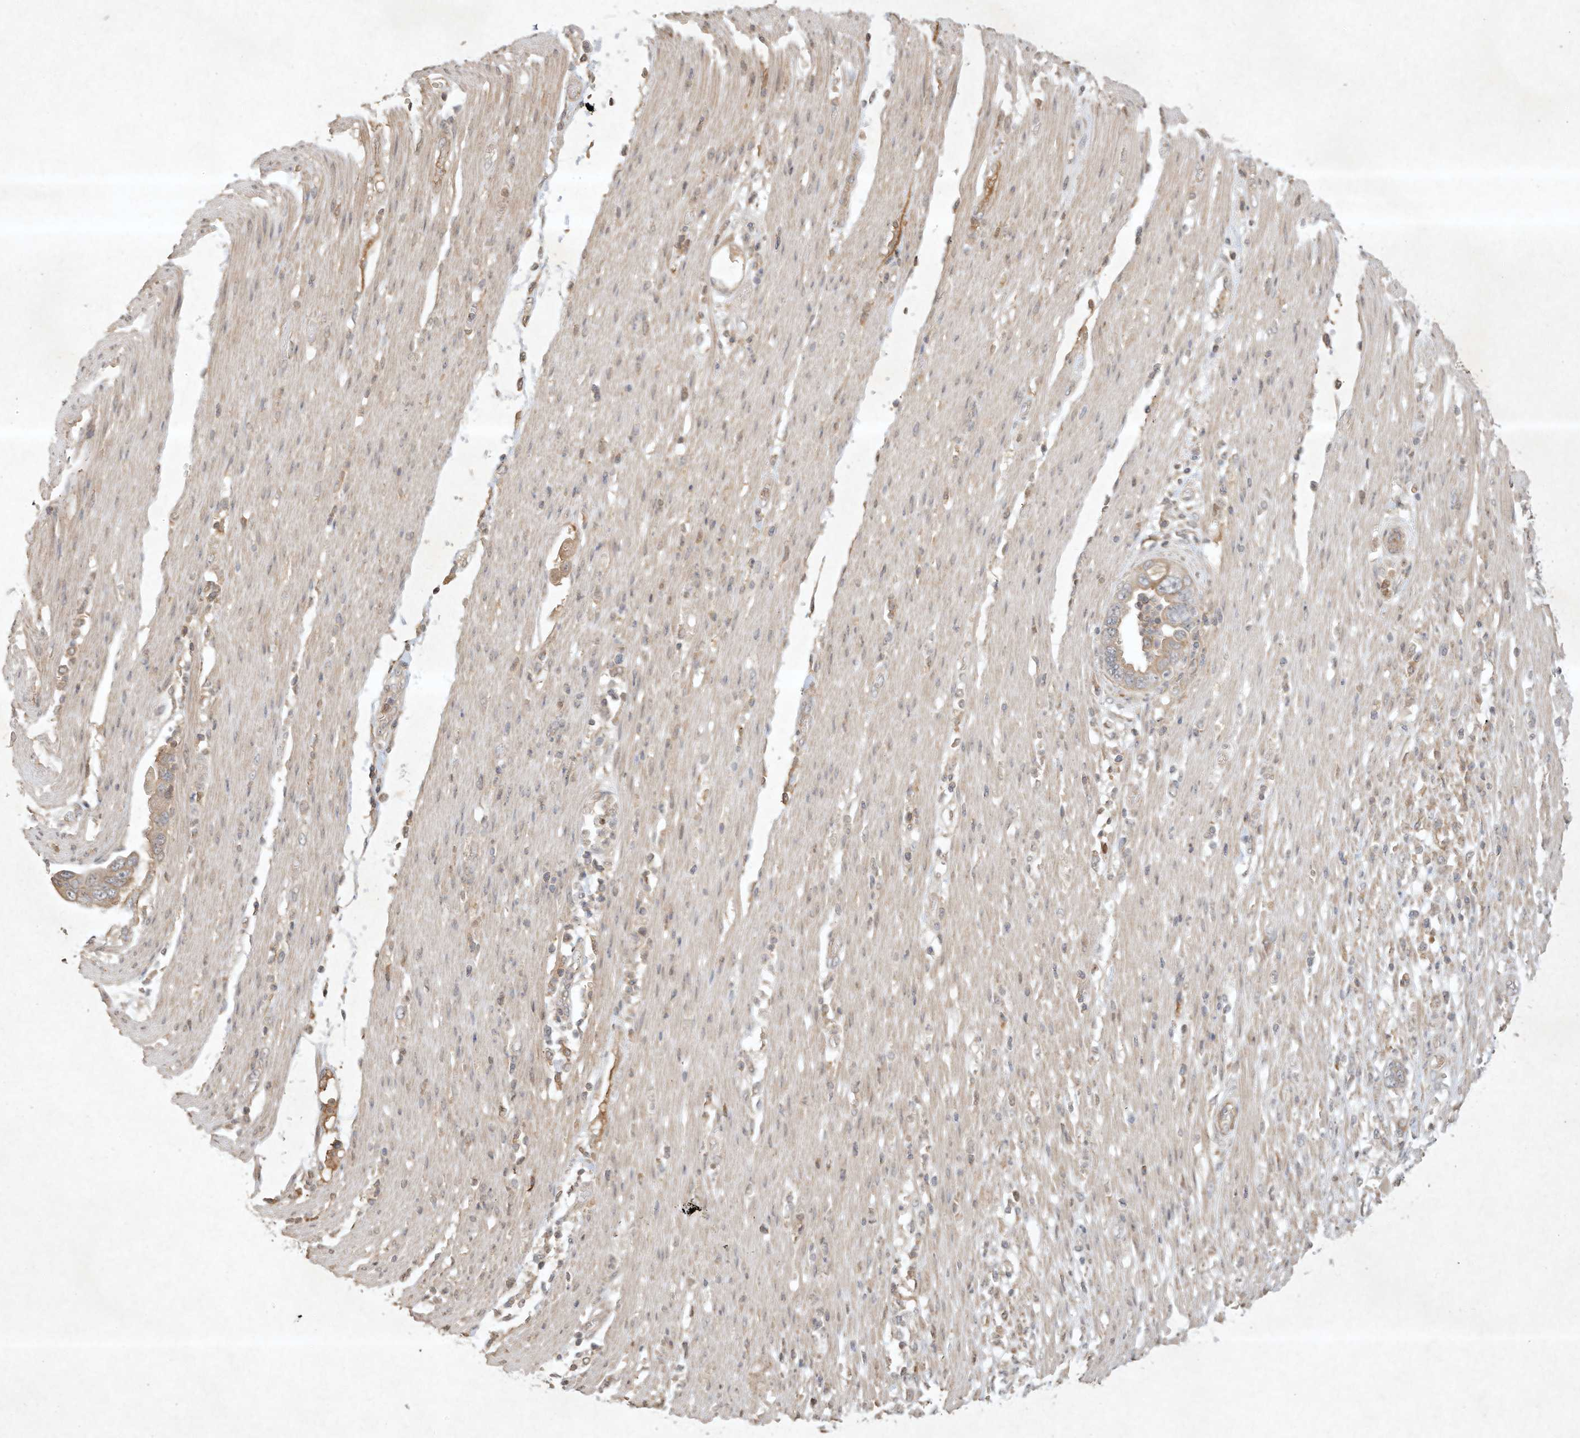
{"staining": {"intensity": "weak", "quantity": "25%-75%", "location": "cytoplasmic/membranous"}, "tissue": "pancreatic cancer", "cell_type": "Tumor cells", "image_type": "cancer", "snomed": [{"axis": "morphology", "description": "Adenocarcinoma, NOS"}, {"axis": "topography", "description": "Pancreas"}], "caption": "High-magnification brightfield microscopy of adenocarcinoma (pancreatic) stained with DAB (3,3'-diaminobenzidine) (brown) and counterstained with hematoxylin (blue). tumor cells exhibit weak cytoplasmic/membranous positivity is appreciated in about25%-75% of cells. (DAB (3,3'-diaminobenzidine) IHC, brown staining for protein, blue staining for nuclei).", "gene": "BTRC", "patient": {"sex": "female", "age": 71}}